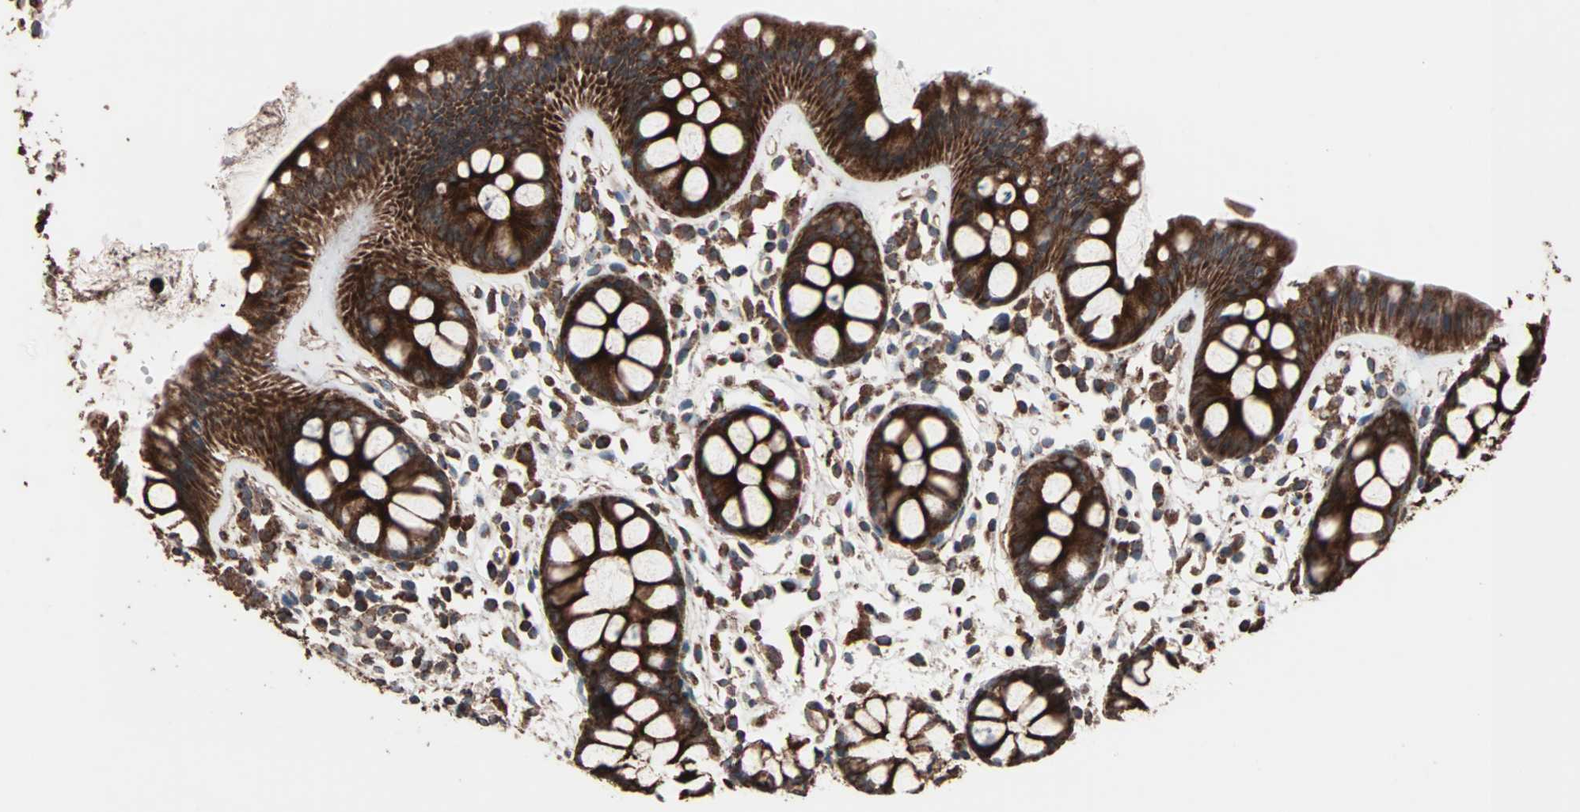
{"staining": {"intensity": "strong", "quantity": ">75%", "location": "cytoplasmic/membranous"}, "tissue": "rectum", "cell_type": "Glandular cells", "image_type": "normal", "snomed": [{"axis": "morphology", "description": "Normal tissue, NOS"}, {"axis": "topography", "description": "Rectum"}], "caption": "Strong cytoplasmic/membranous protein staining is identified in approximately >75% of glandular cells in rectum. Using DAB (brown) and hematoxylin (blue) stains, captured at high magnification using brightfield microscopy.", "gene": "MRPL2", "patient": {"sex": "female", "age": 66}}